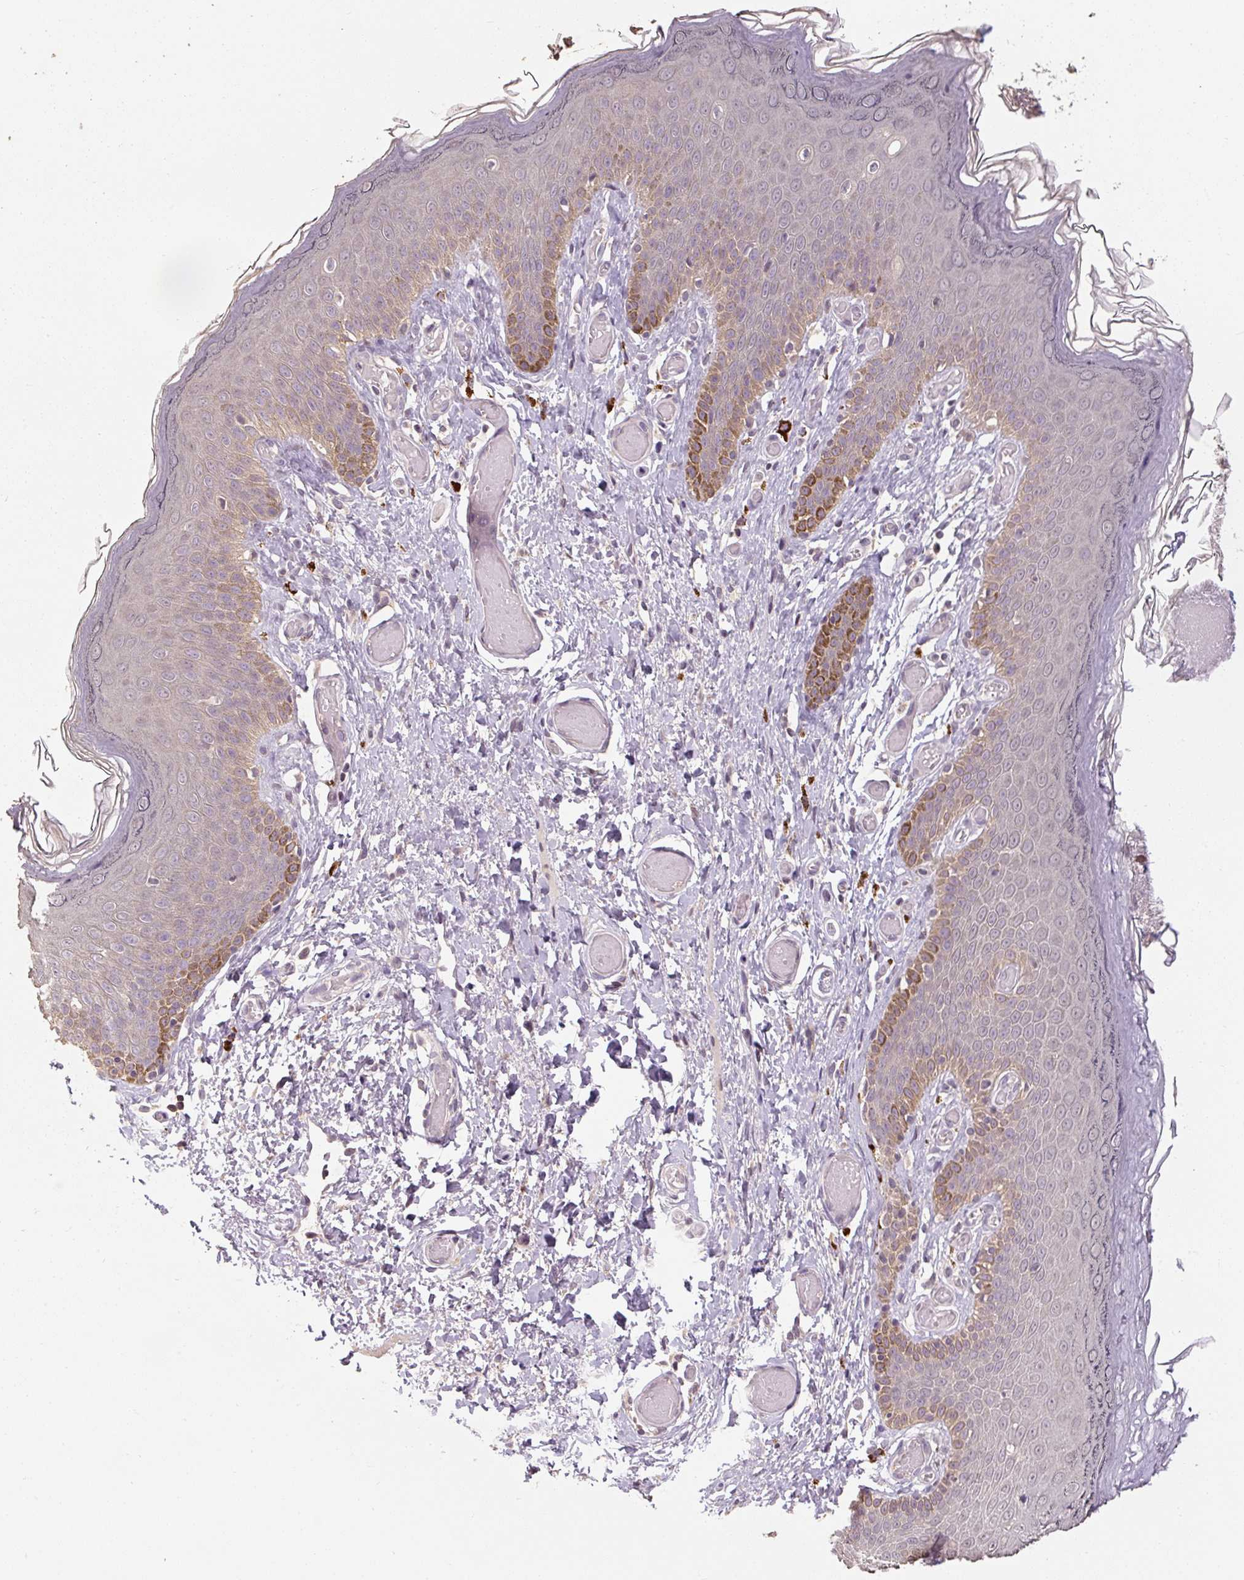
{"staining": {"intensity": "moderate", "quantity": "<25%", "location": "cytoplasmic/membranous"}, "tissue": "skin", "cell_type": "Epidermal cells", "image_type": "normal", "snomed": [{"axis": "morphology", "description": "Normal tissue, NOS"}, {"axis": "topography", "description": "Anal"}], "caption": "An immunohistochemistry photomicrograph of benign tissue is shown. Protein staining in brown labels moderate cytoplasmic/membranous positivity in skin within epidermal cells.", "gene": "CFAP65", "patient": {"sex": "female", "age": 40}}